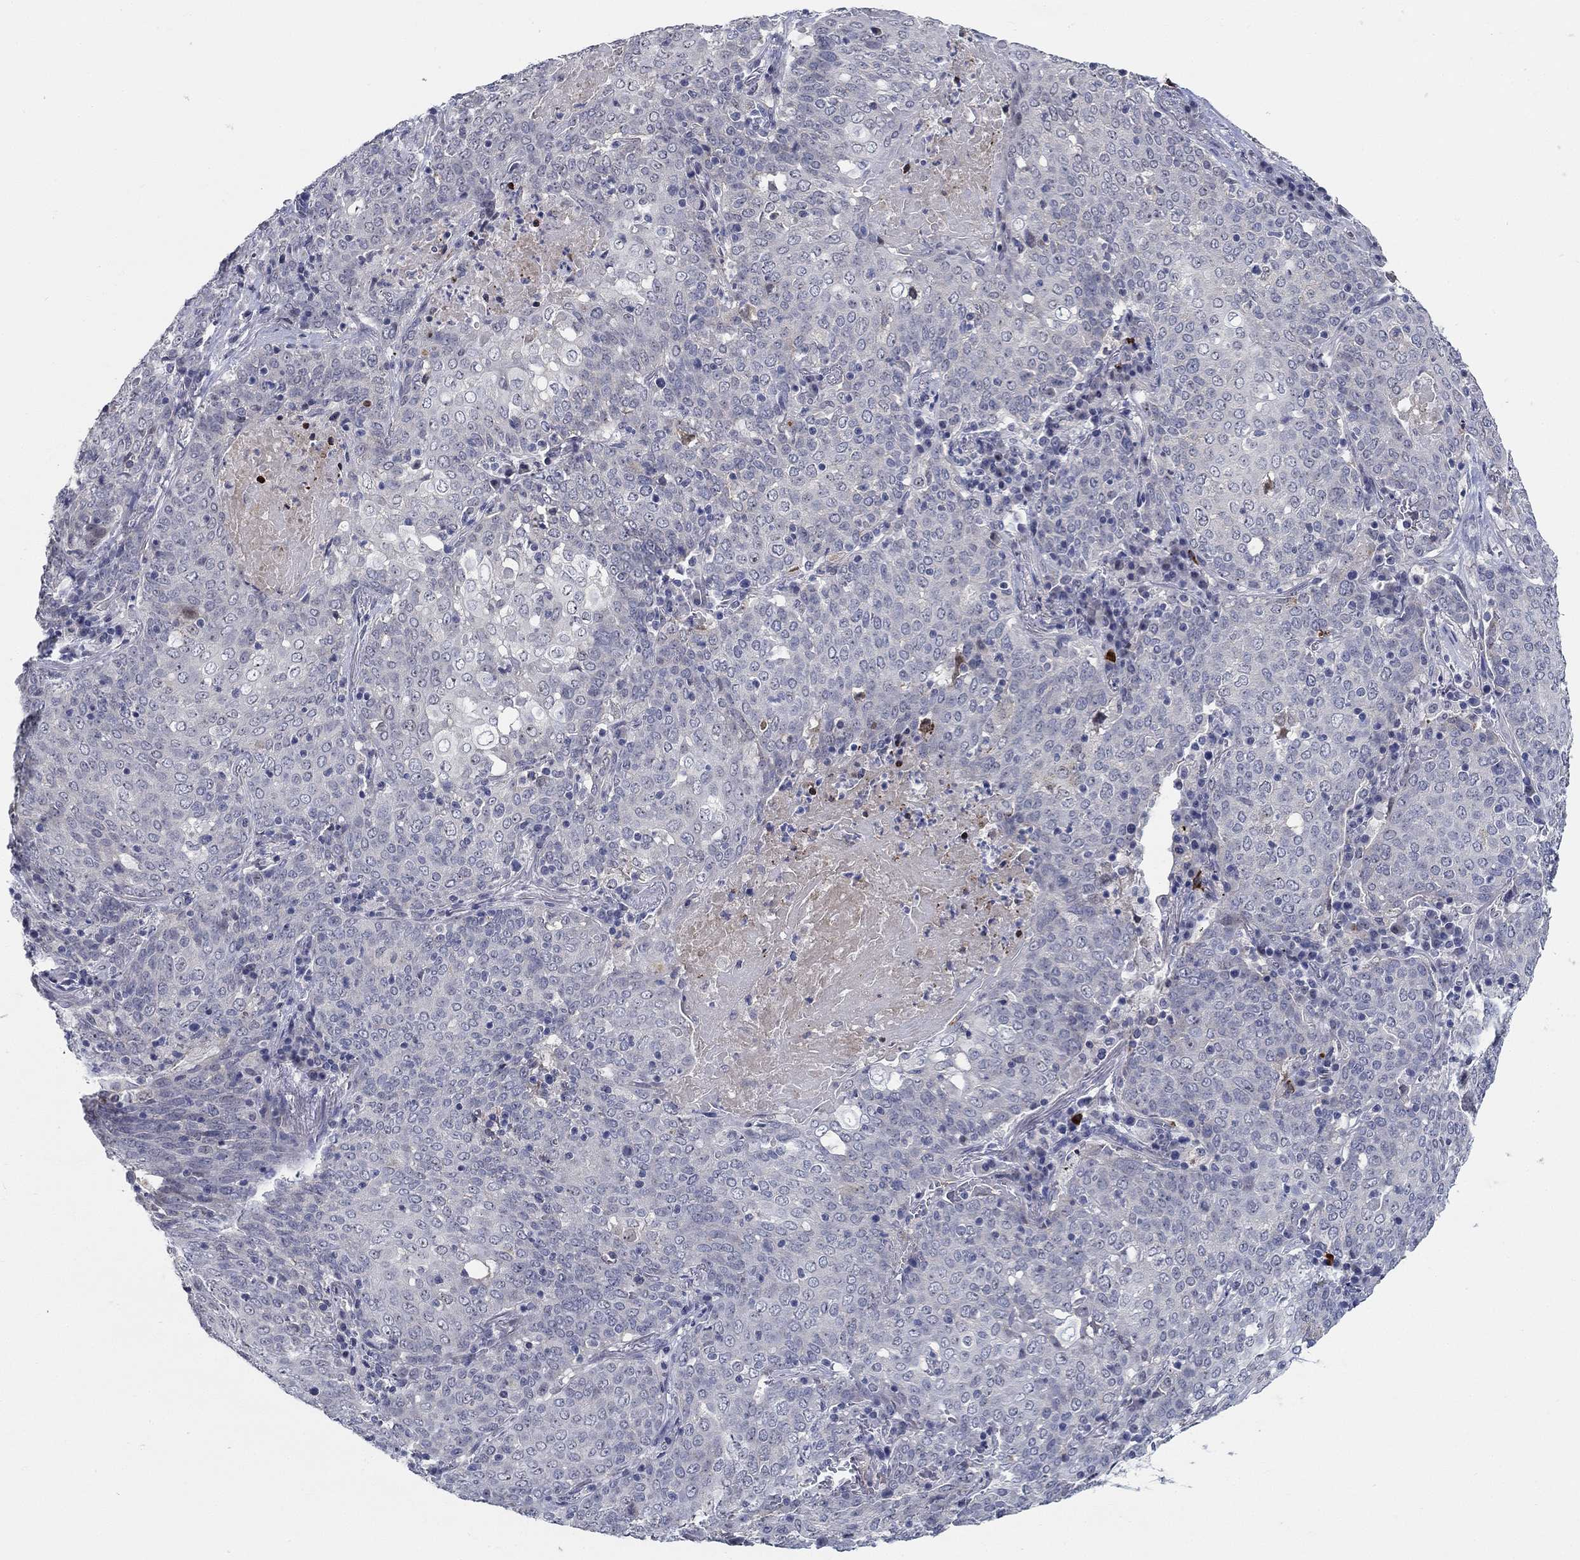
{"staining": {"intensity": "negative", "quantity": "none", "location": "none"}, "tissue": "lung cancer", "cell_type": "Tumor cells", "image_type": "cancer", "snomed": [{"axis": "morphology", "description": "Squamous cell carcinoma, NOS"}, {"axis": "topography", "description": "Lung"}], "caption": "IHC image of neoplastic tissue: human lung cancer (squamous cell carcinoma) stained with DAB (3,3'-diaminobenzidine) demonstrates no significant protein staining in tumor cells.", "gene": "SMIM18", "patient": {"sex": "male", "age": 82}}